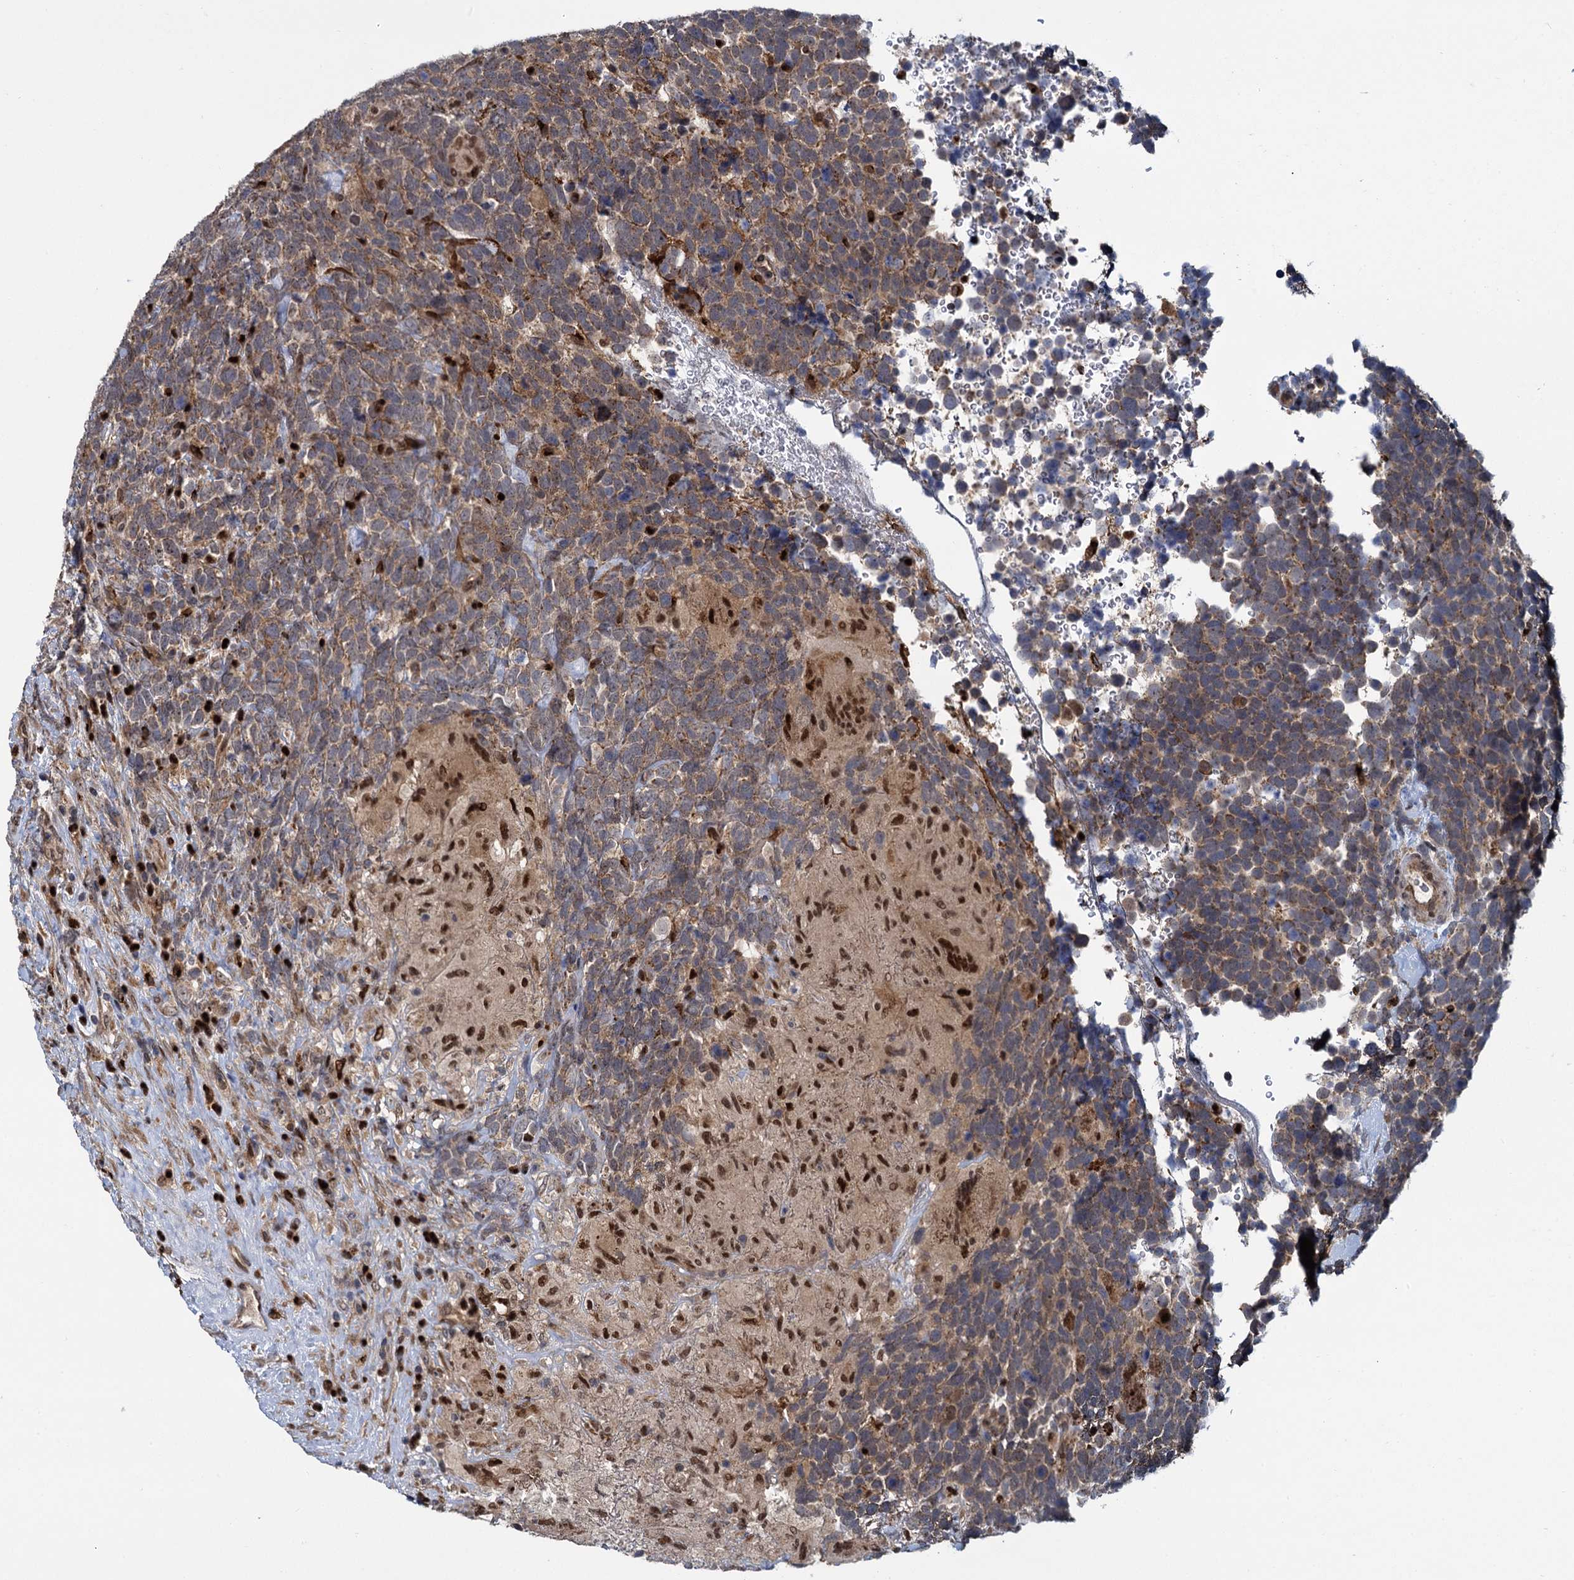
{"staining": {"intensity": "weak", "quantity": ">75%", "location": "cytoplasmic/membranous"}, "tissue": "urothelial cancer", "cell_type": "Tumor cells", "image_type": "cancer", "snomed": [{"axis": "morphology", "description": "Urothelial carcinoma, High grade"}, {"axis": "topography", "description": "Urinary bladder"}], "caption": "Urothelial carcinoma (high-grade) was stained to show a protein in brown. There is low levels of weak cytoplasmic/membranous expression in approximately >75% of tumor cells.", "gene": "GAL3ST4", "patient": {"sex": "female", "age": 82}}